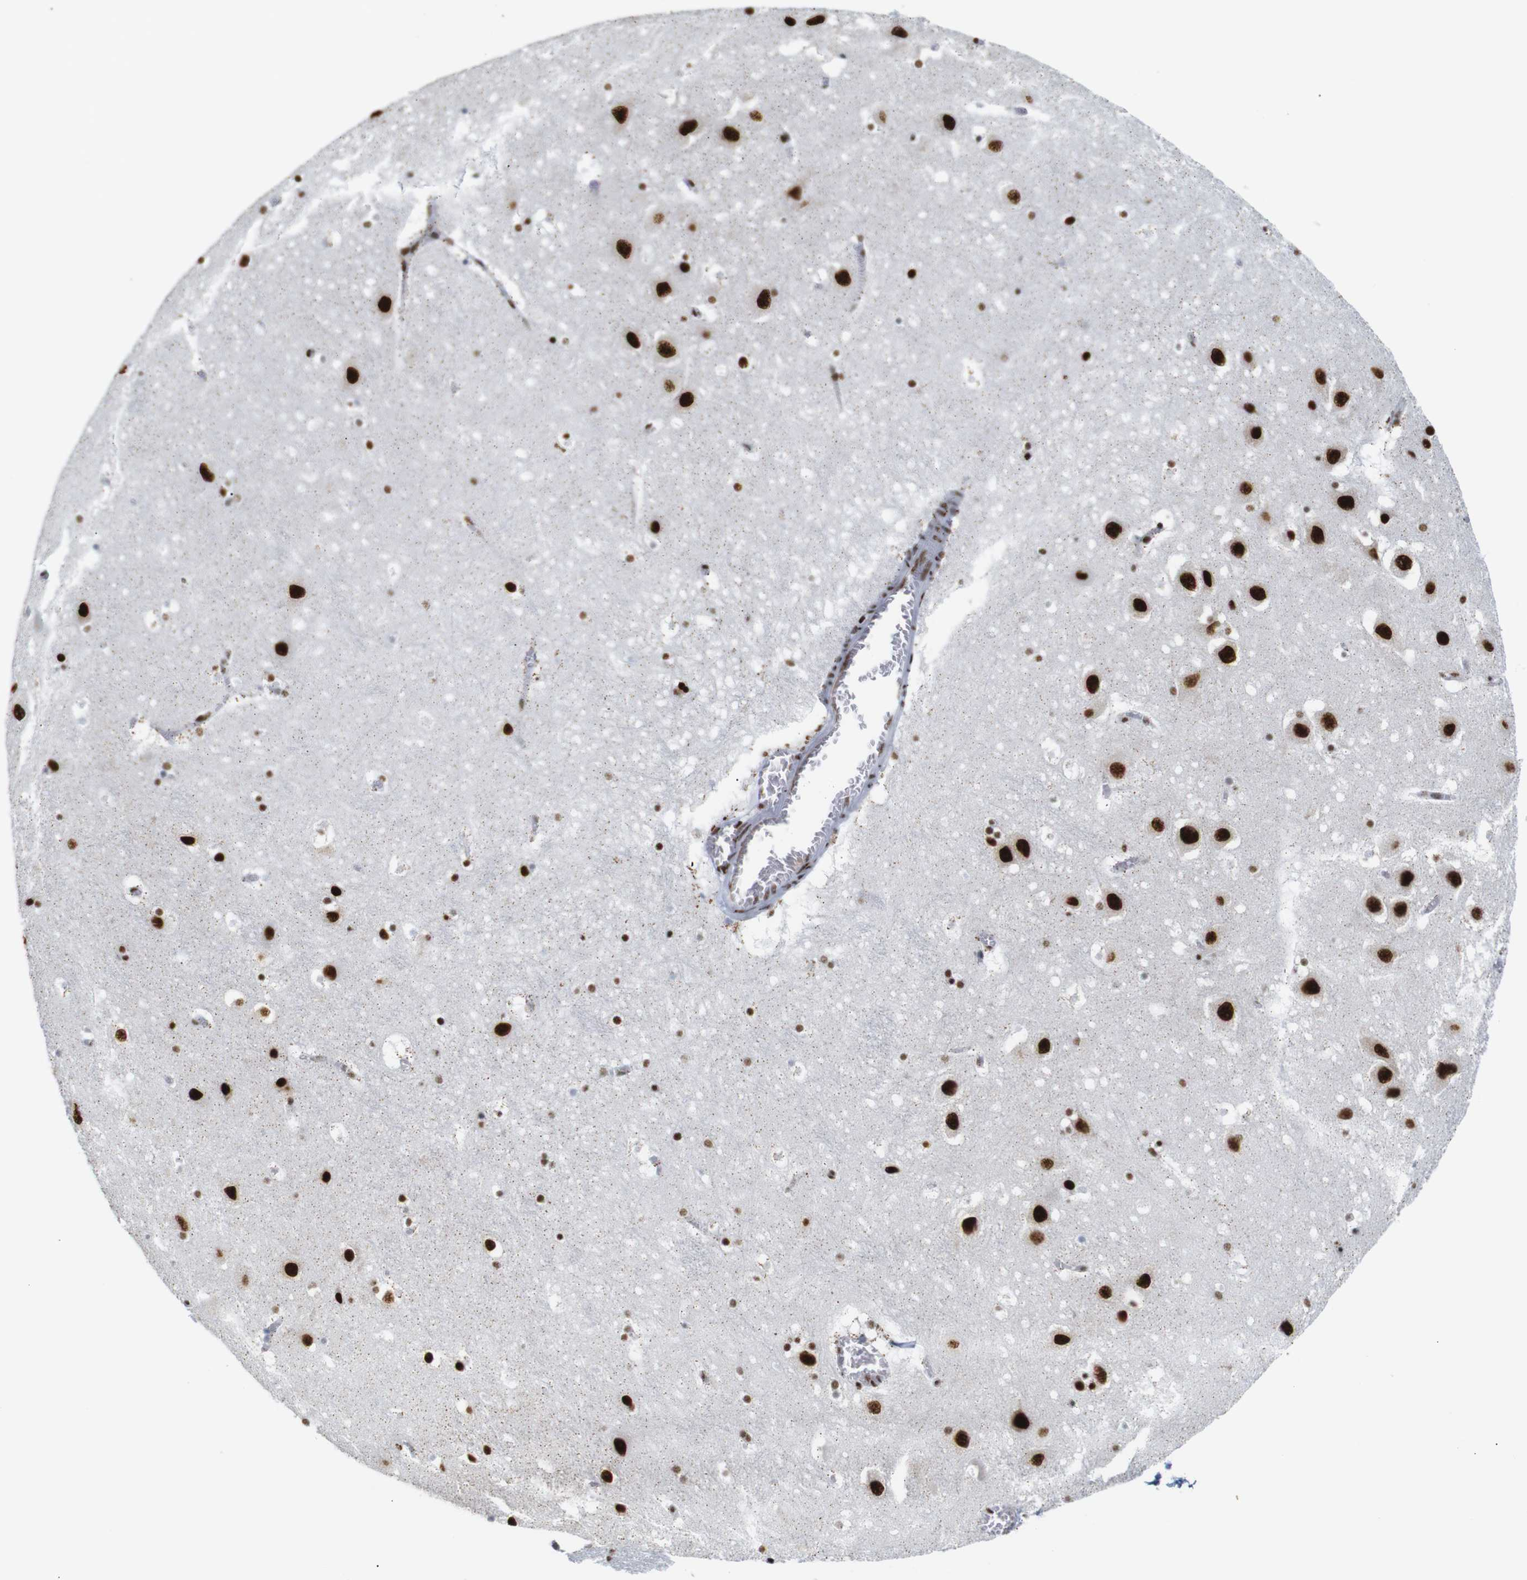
{"staining": {"intensity": "strong", "quantity": "25%-75%", "location": "nuclear"}, "tissue": "hippocampus", "cell_type": "Glial cells", "image_type": "normal", "snomed": [{"axis": "morphology", "description": "Normal tissue, NOS"}, {"axis": "topography", "description": "Hippocampus"}], "caption": "Approximately 25%-75% of glial cells in normal hippocampus reveal strong nuclear protein staining as visualized by brown immunohistochemical staining.", "gene": "TRA2B", "patient": {"sex": "male", "age": 45}}